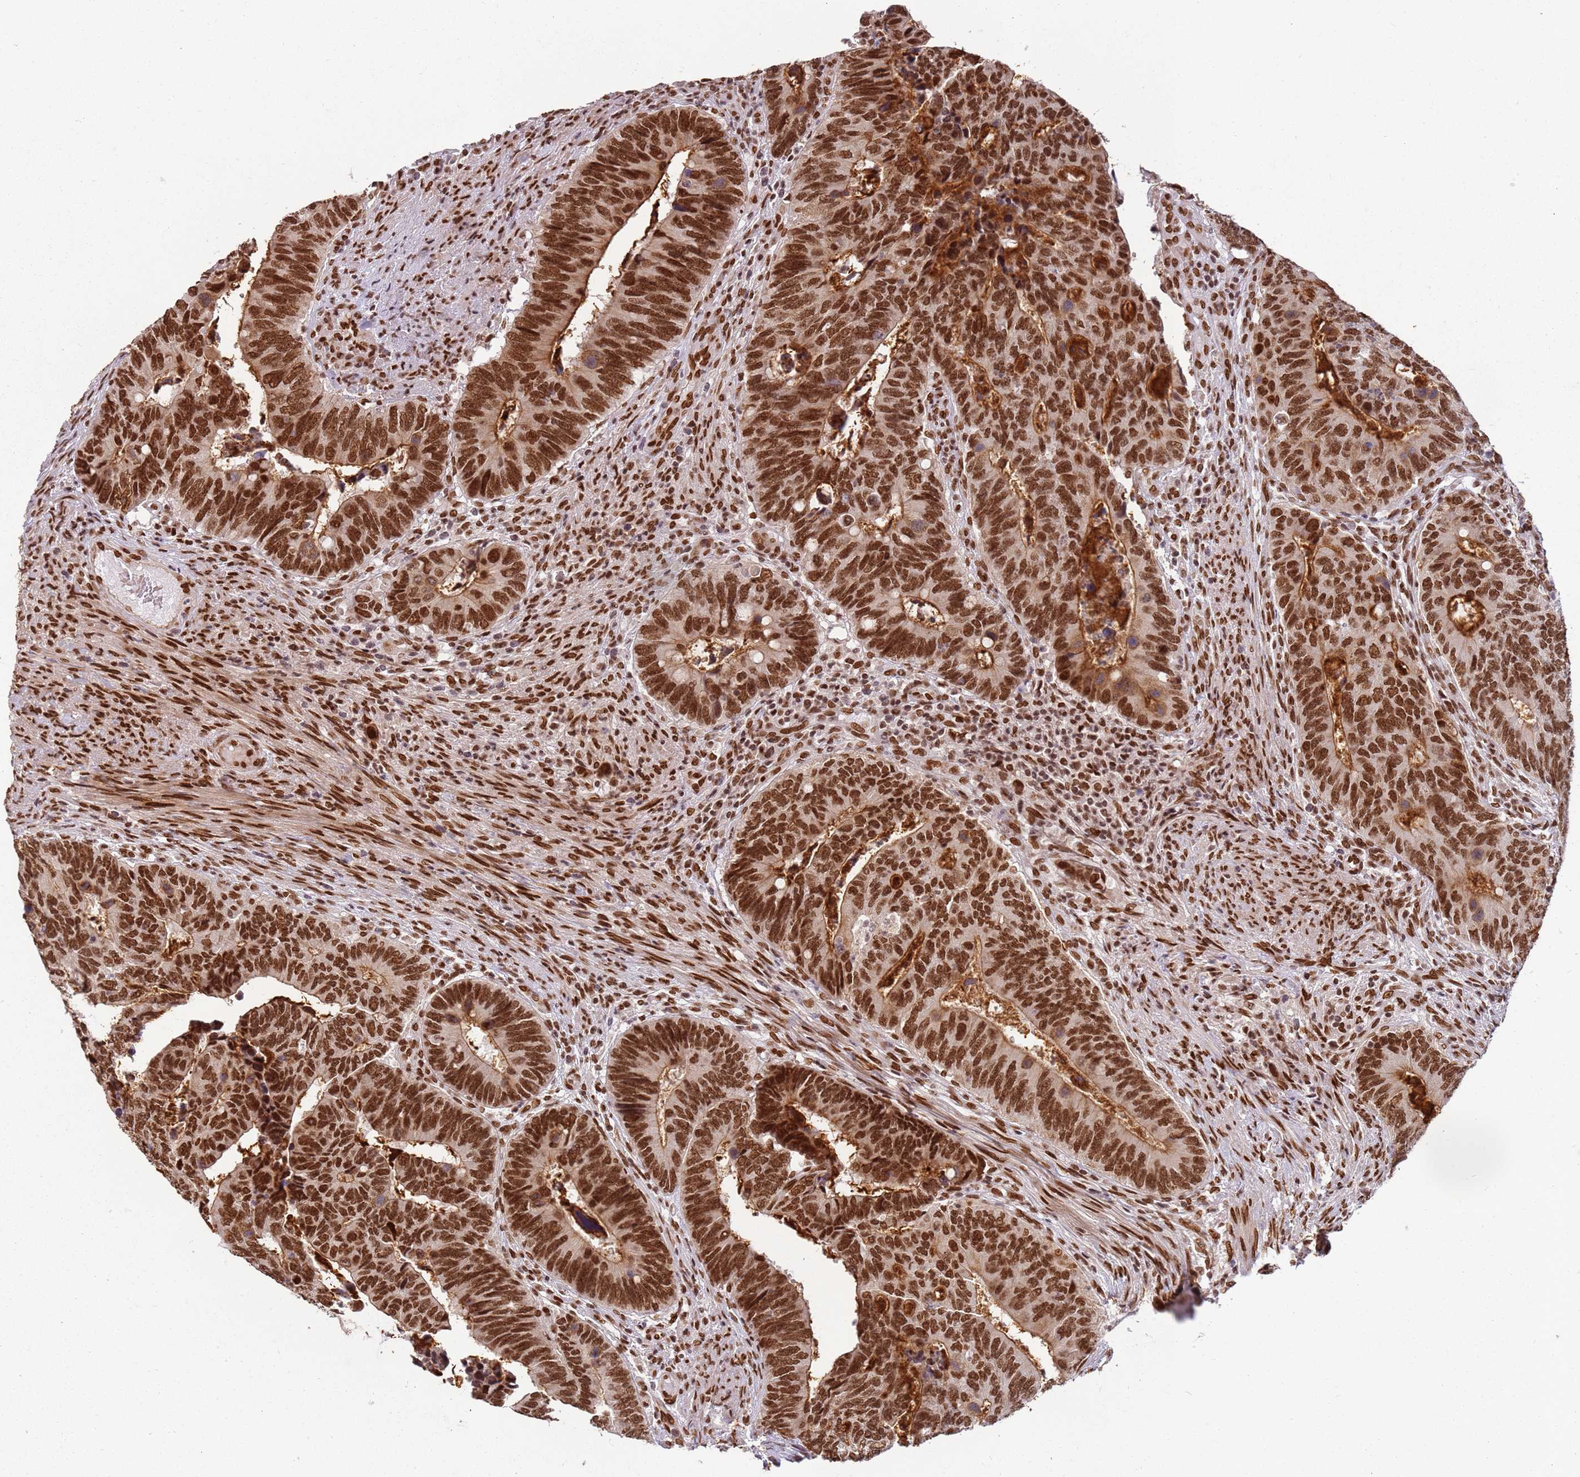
{"staining": {"intensity": "strong", "quantity": ">75%", "location": "nuclear"}, "tissue": "colorectal cancer", "cell_type": "Tumor cells", "image_type": "cancer", "snomed": [{"axis": "morphology", "description": "Adenocarcinoma, NOS"}, {"axis": "topography", "description": "Colon"}], "caption": "Immunohistochemical staining of colorectal adenocarcinoma demonstrates high levels of strong nuclear protein positivity in approximately >75% of tumor cells.", "gene": "TENT4A", "patient": {"sex": "male", "age": 87}}